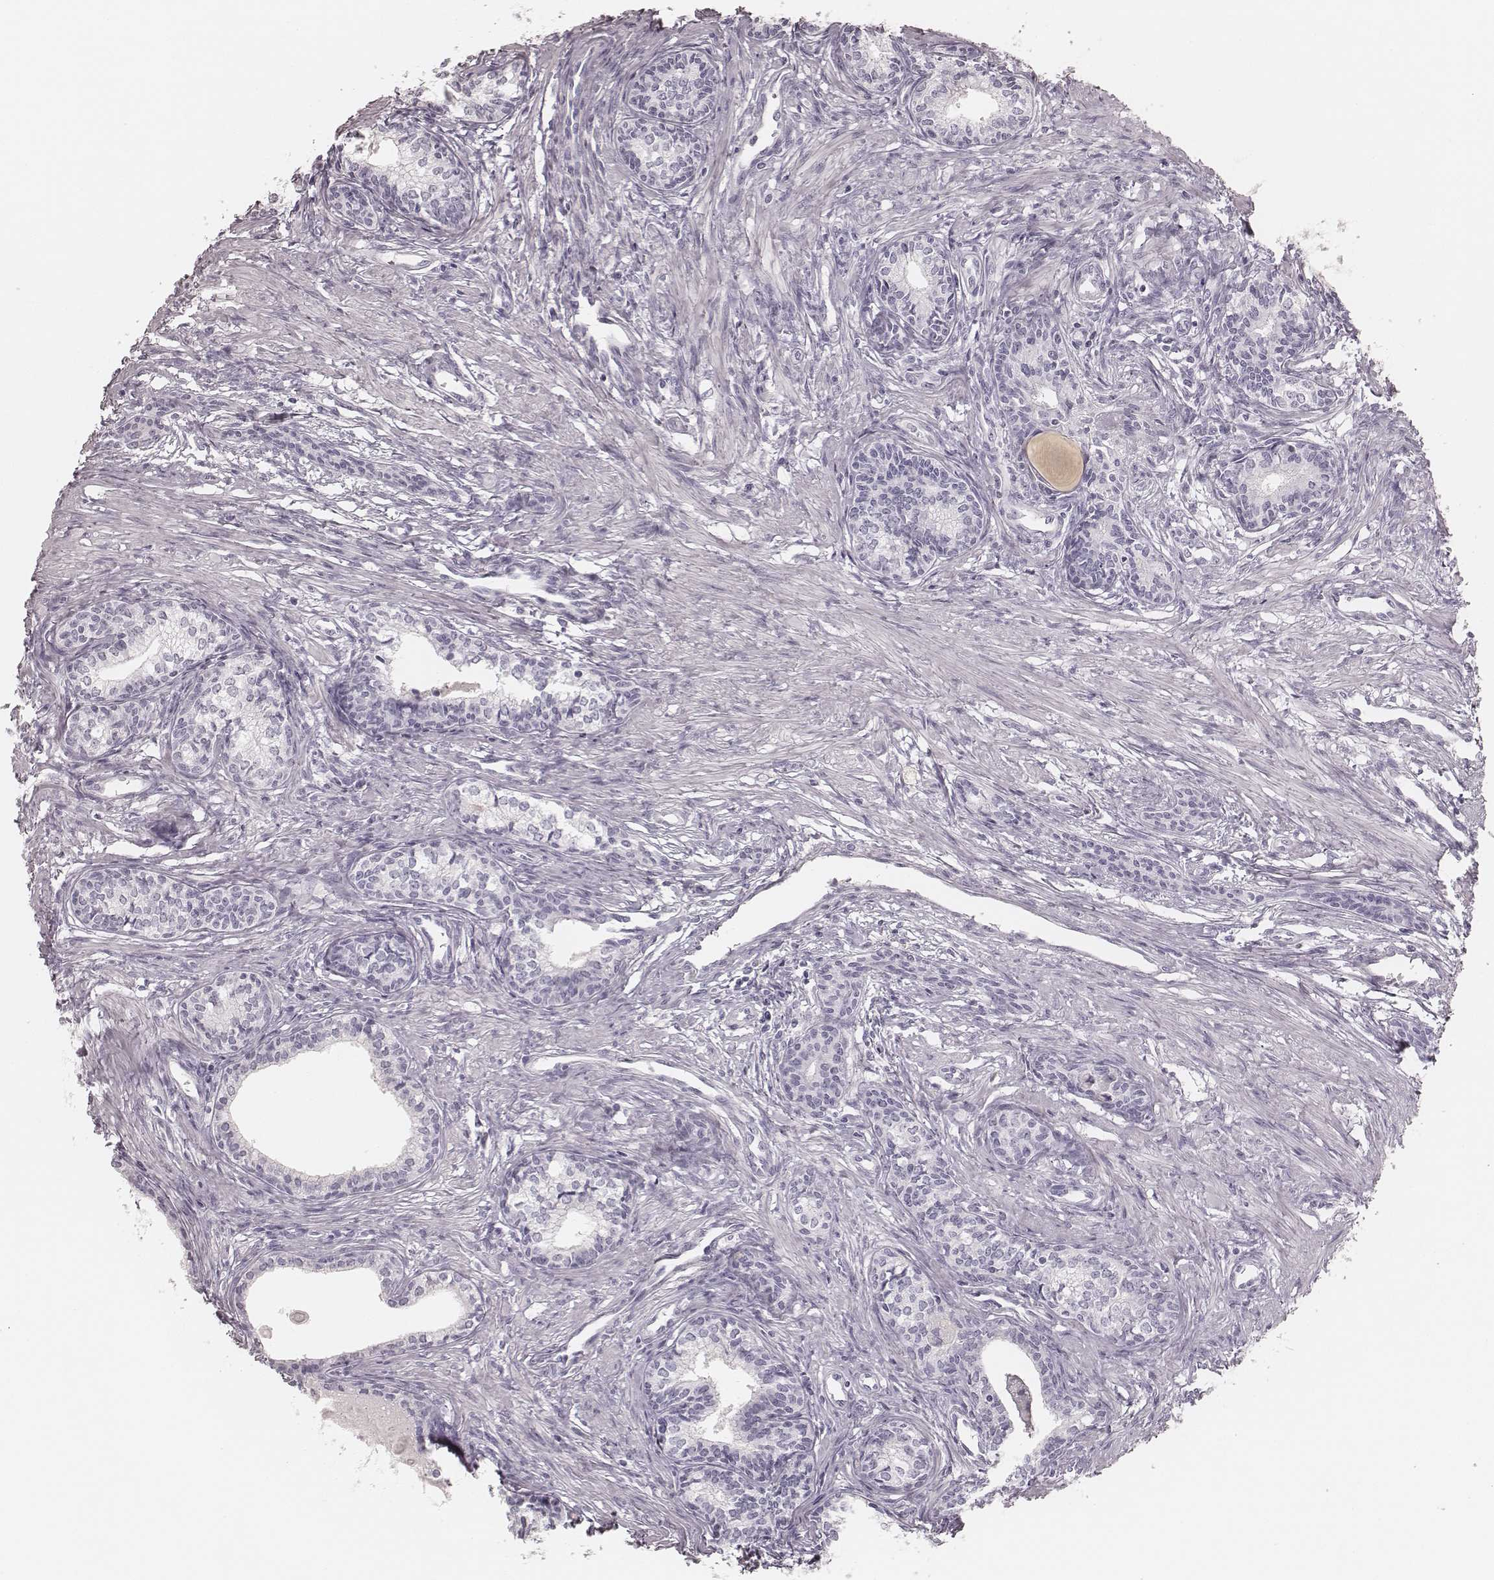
{"staining": {"intensity": "negative", "quantity": "none", "location": "none"}, "tissue": "prostate", "cell_type": "Glandular cells", "image_type": "normal", "snomed": [{"axis": "morphology", "description": "Normal tissue, NOS"}, {"axis": "topography", "description": "Prostate"}], "caption": "Immunohistochemistry (IHC) of unremarkable human prostate shows no expression in glandular cells.", "gene": "KRT82", "patient": {"sex": "male", "age": 60}}